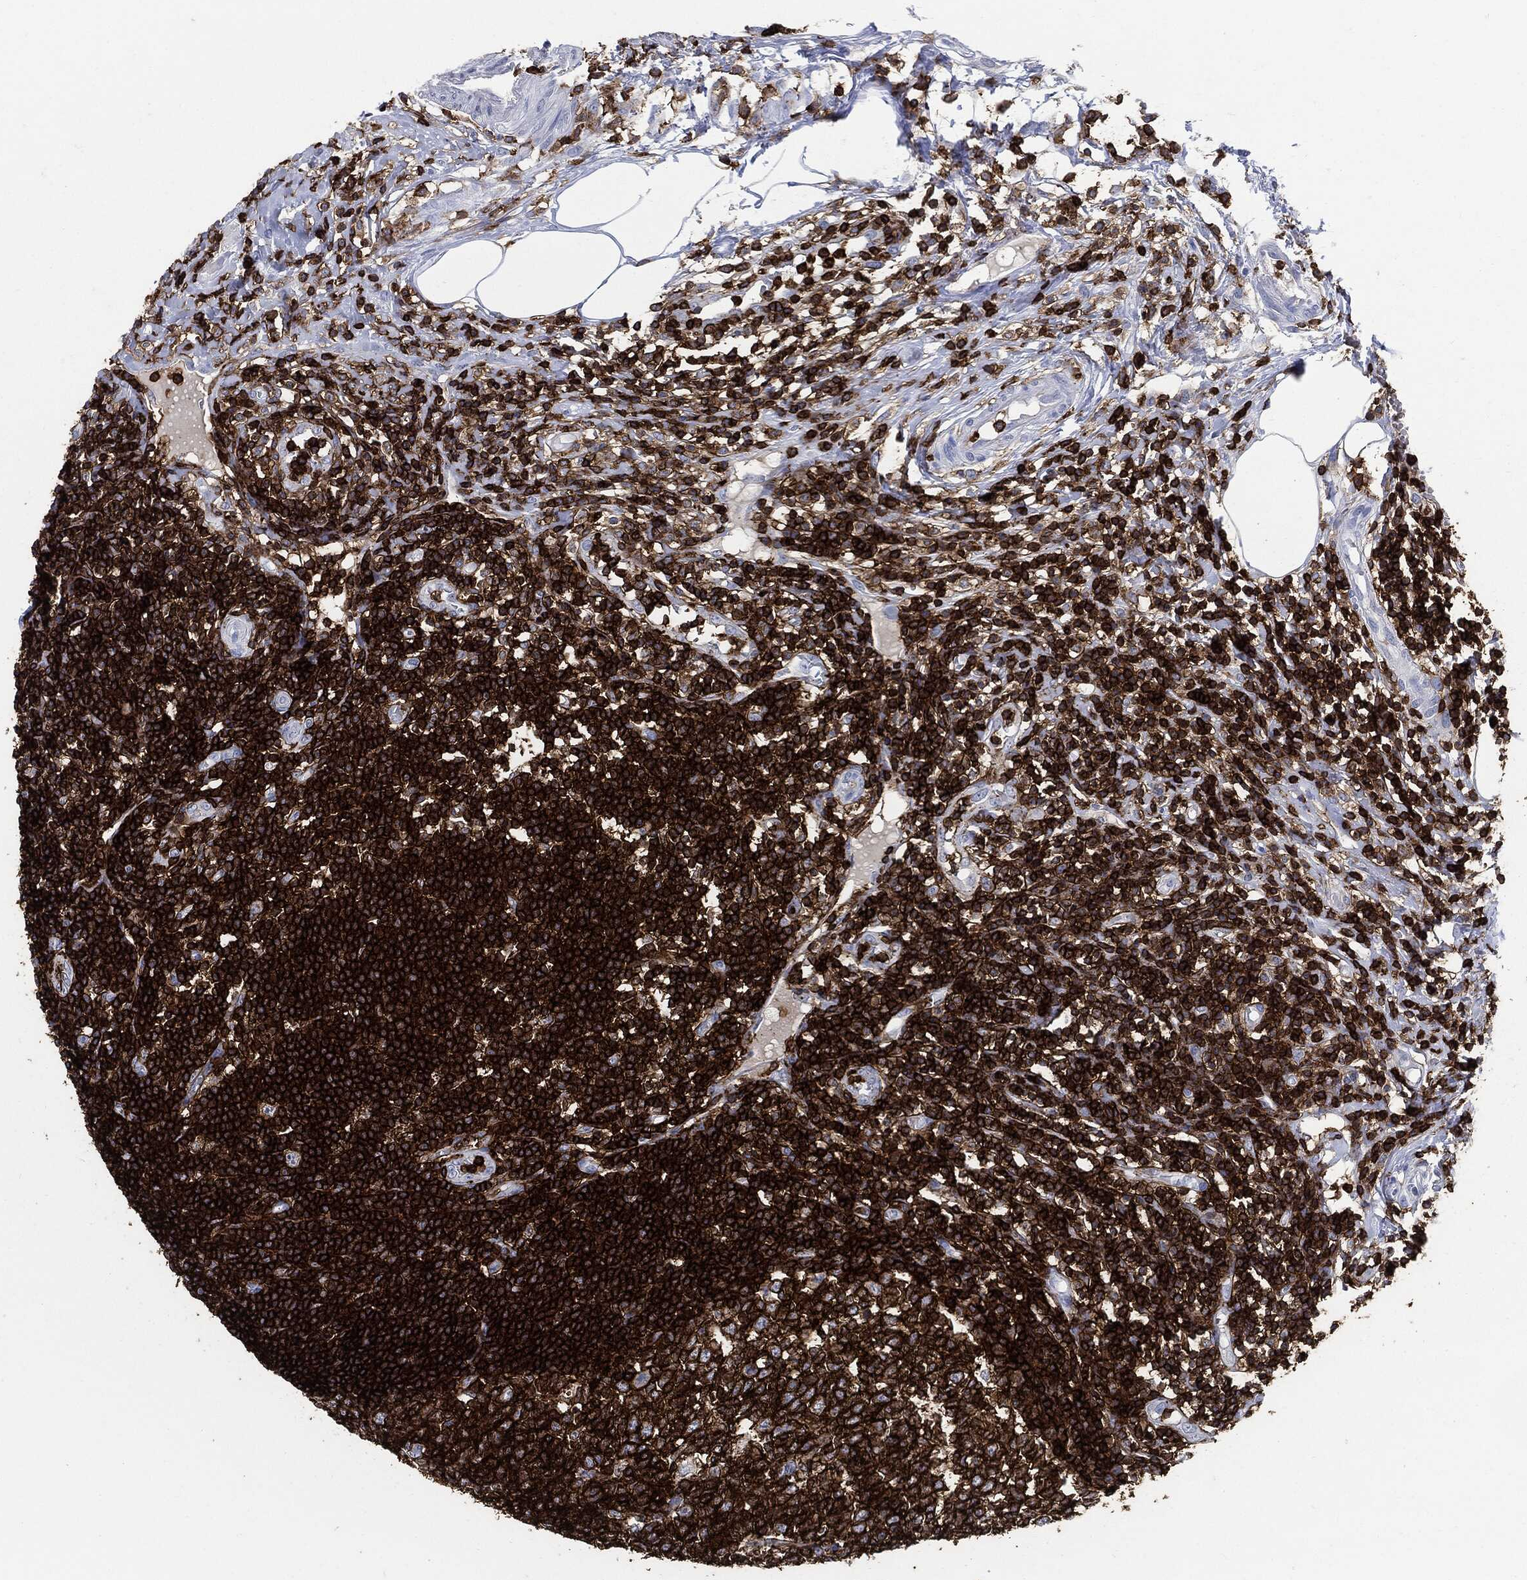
{"staining": {"intensity": "negative", "quantity": "none", "location": "none"}, "tissue": "appendix", "cell_type": "Glandular cells", "image_type": "normal", "snomed": [{"axis": "morphology", "description": "Normal tissue, NOS"}, {"axis": "morphology", "description": "Inflammation, NOS"}, {"axis": "topography", "description": "Appendix"}], "caption": "Immunohistochemistry (IHC) of benign human appendix displays no staining in glandular cells. The staining is performed using DAB brown chromogen with nuclei counter-stained in using hematoxylin.", "gene": "PTPRC", "patient": {"sex": "male", "age": 16}}